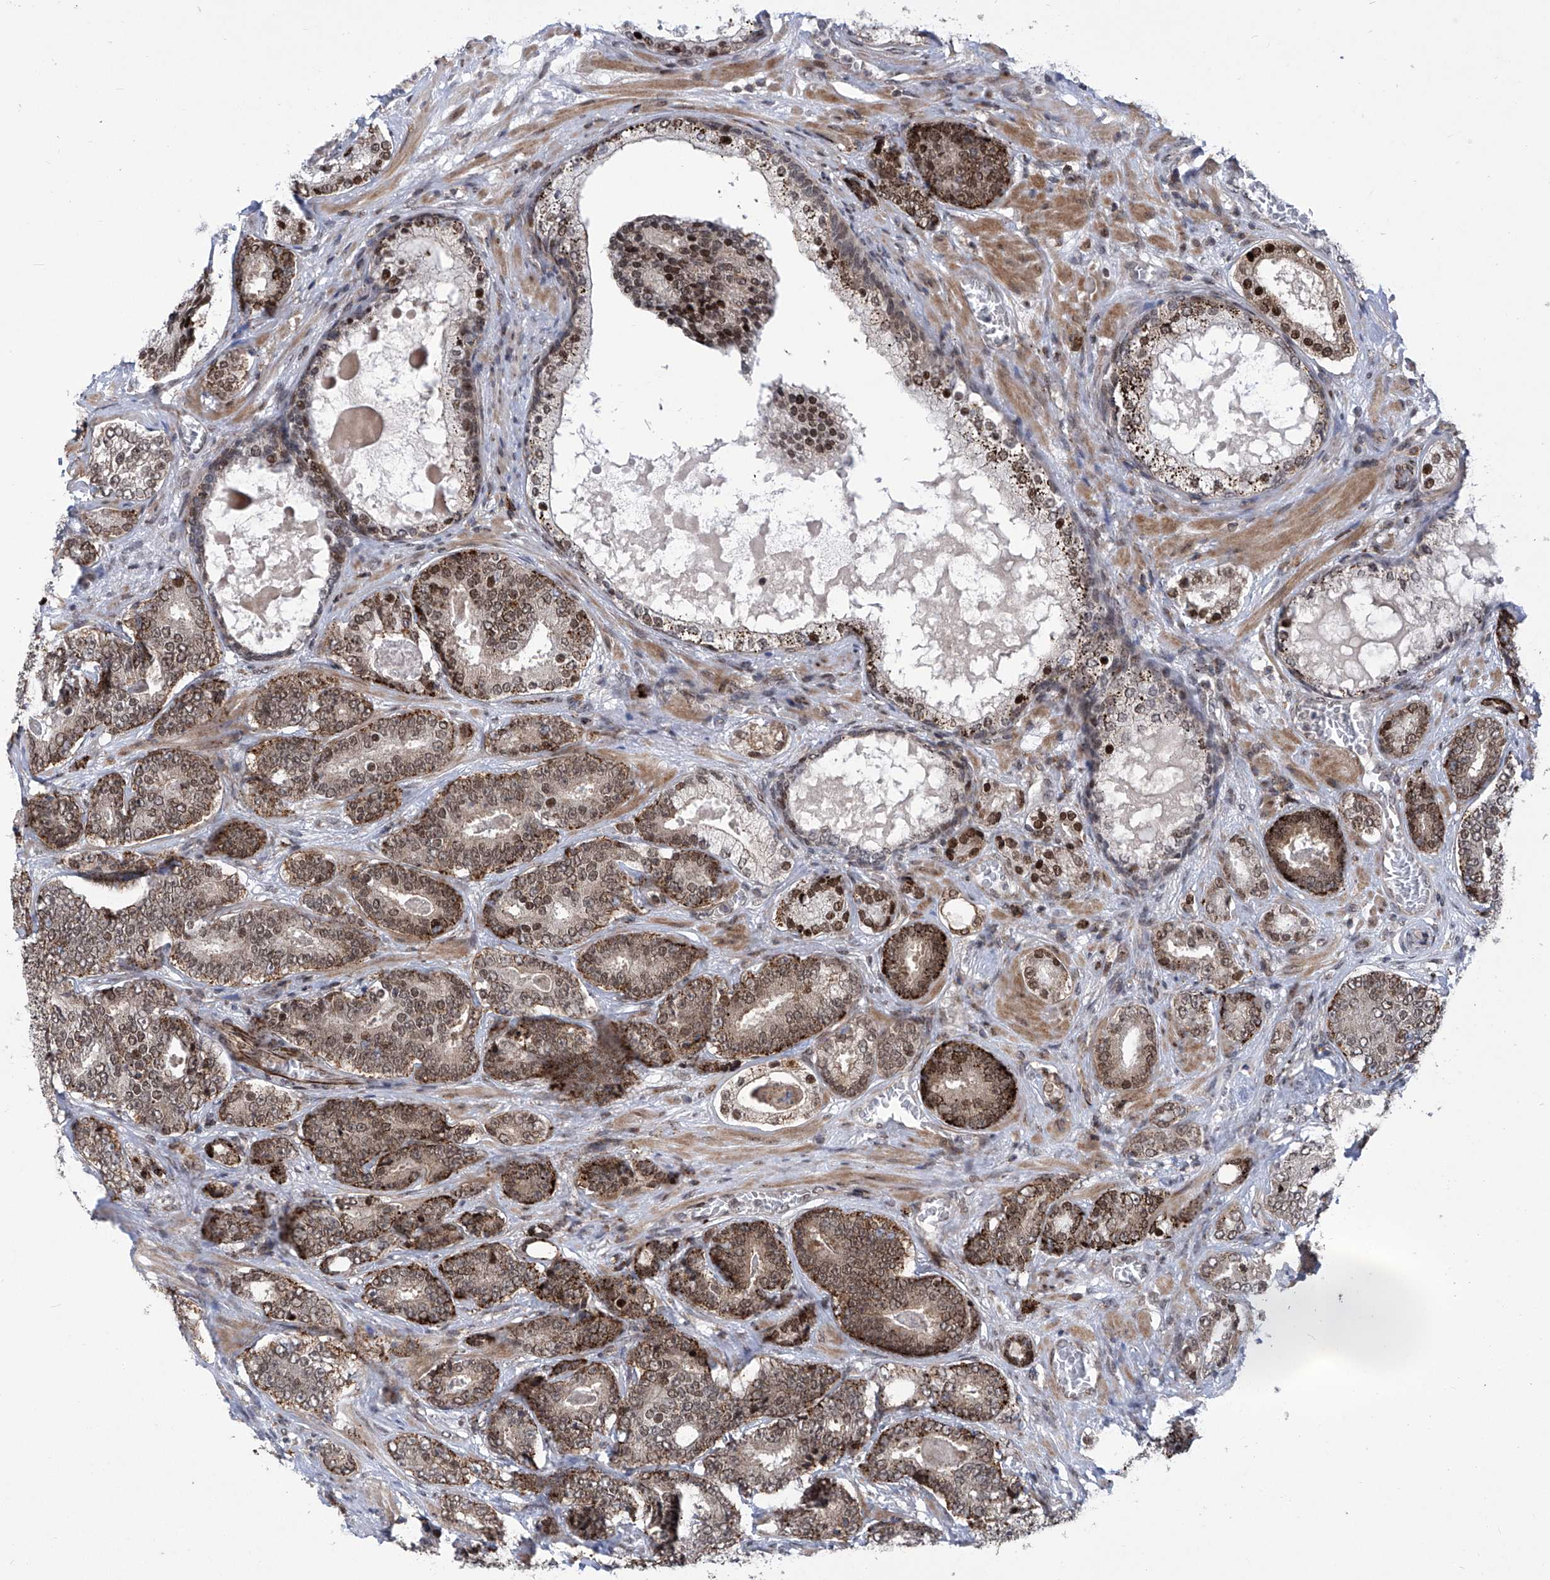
{"staining": {"intensity": "moderate", "quantity": ">75%", "location": "cytoplasmic/membranous,nuclear"}, "tissue": "prostate cancer", "cell_type": "Tumor cells", "image_type": "cancer", "snomed": [{"axis": "morphology", "description": "Adenocarcinoma, High grade"}, {"axis": "topography", "description": "Prostate"}], "caption": "The immunohistochemical stain shows moderate cytoplasmic/membranous and nuclear expression in tumor cells of adenocarcinoma (high-grade) (prostate) tissue.", "gene": "CEP290", "patient": {"sex": "male", "age": 60}}